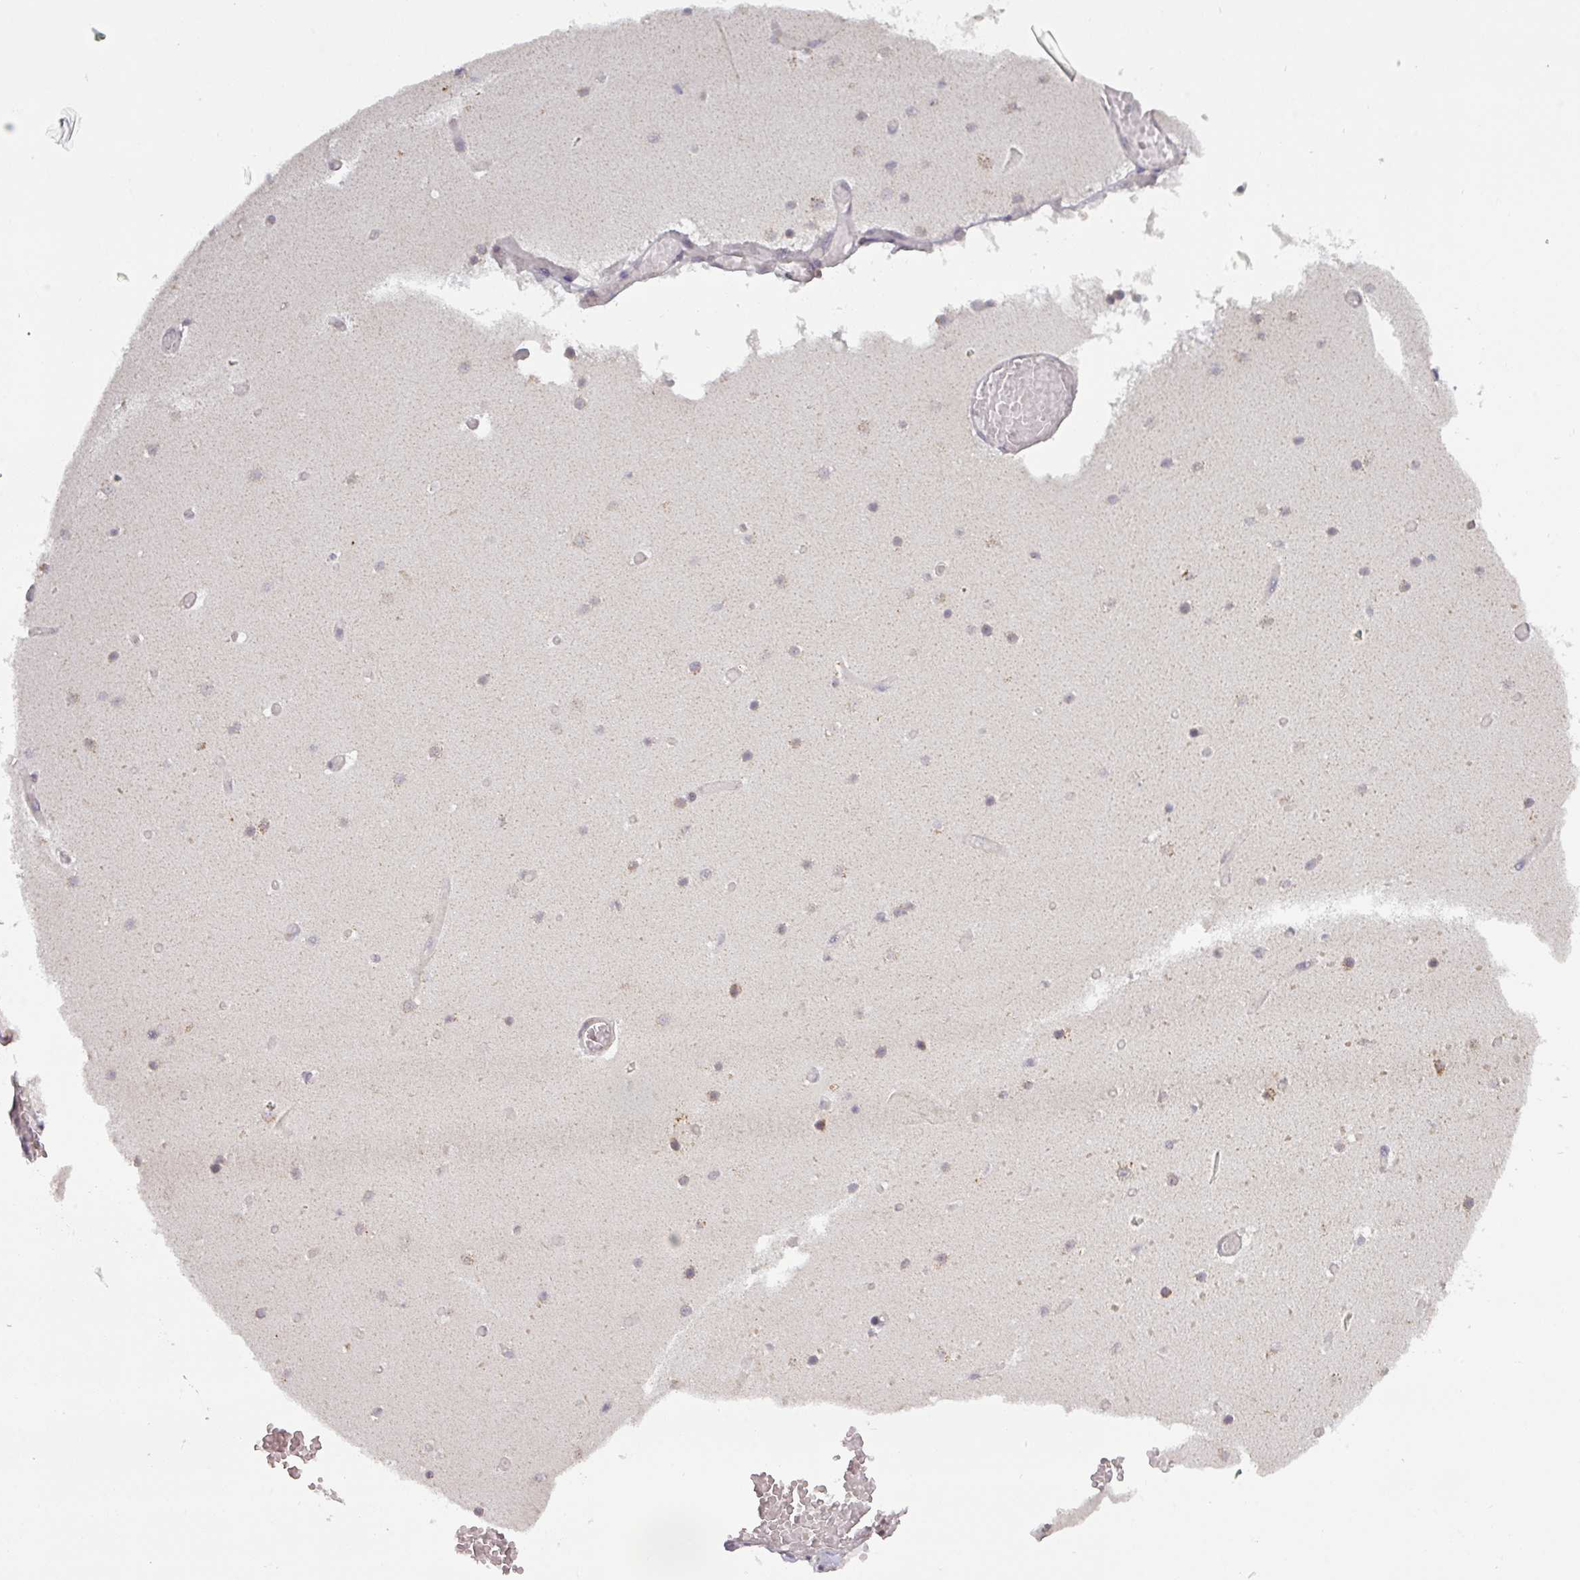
{"staining": {"intensity": "weak", "quantity": "<25%", "location": "cytoplasmic/membranous"}, "tissue": "cerebellum", "cell_type": "Cells in granular layer", "image_type": "normal", "snomed": [{"axis": "morphology", "description": "Normal tissue, NOS"}, {"axis": "topography", "description": "Cerebellum"}], "caption": "Cells in granular layer are negative for protein expression in normal human cerebellum. (Immunohistochemistry (ihc), brightfield microscopy, high magnification).", "gene": "MRPS16", "patient": {"sex": "female", "age": 28}}